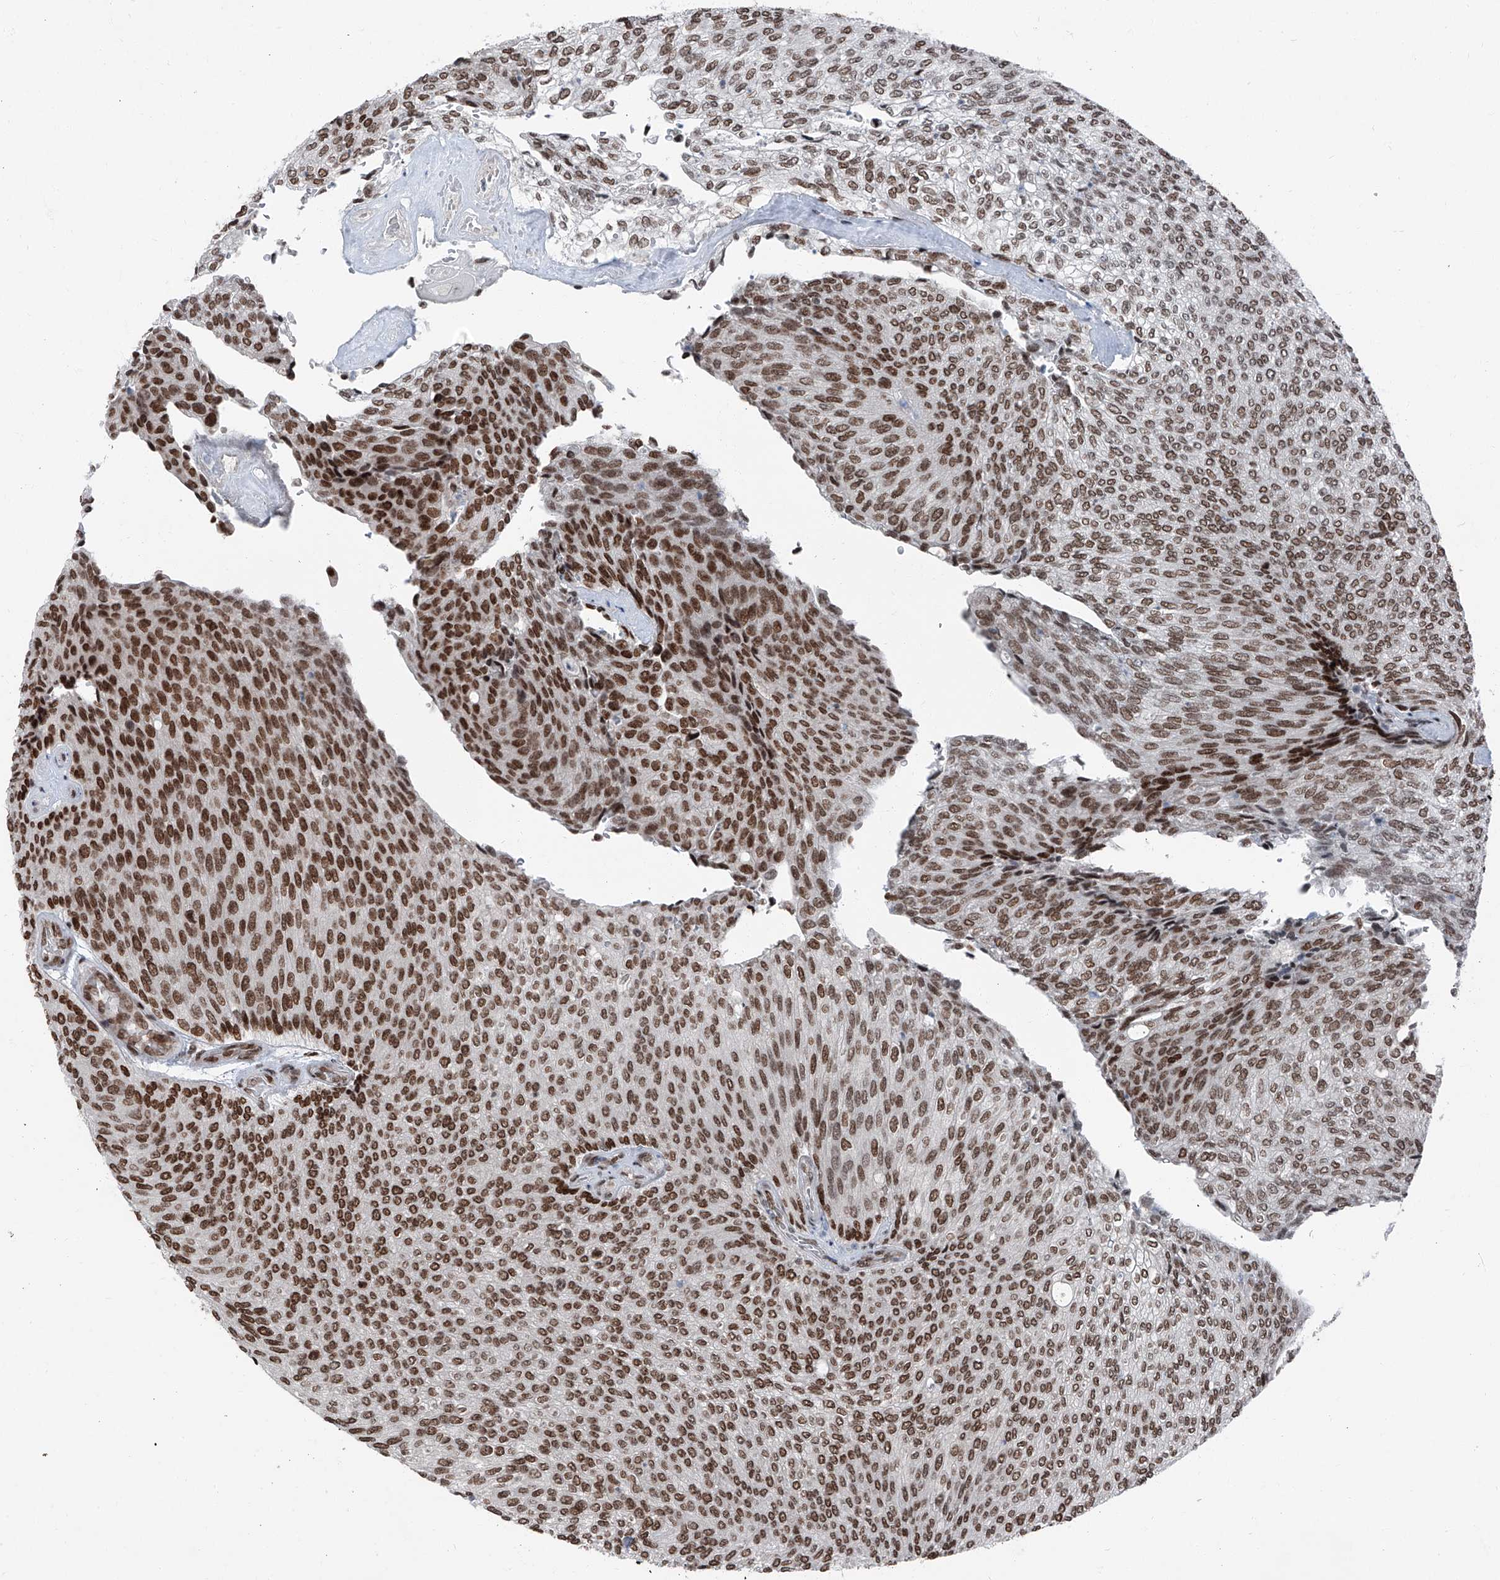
{"staining": {"intensity": "strong", "quantity": ">75%", "location": "nuclear"}, "tissue": "urothelial cancer", "cell_type": "Tumor cells", "image_type": "cancer", "snomed": [{"axis": "morphology", "description": "Urothelial carcinoma, Low grade"}, {"axis": "topography", "description": "Urinary bladder"}], "caption": "Immunohistochemistry photomicrograph of human urothelial cancer stained for a protein (brown), which exhibits high levels of strong nuclear expression in approximately >75% of tumor cells.", "gene": "BMI1", "patient": {"sex": "female", "age": 79}}